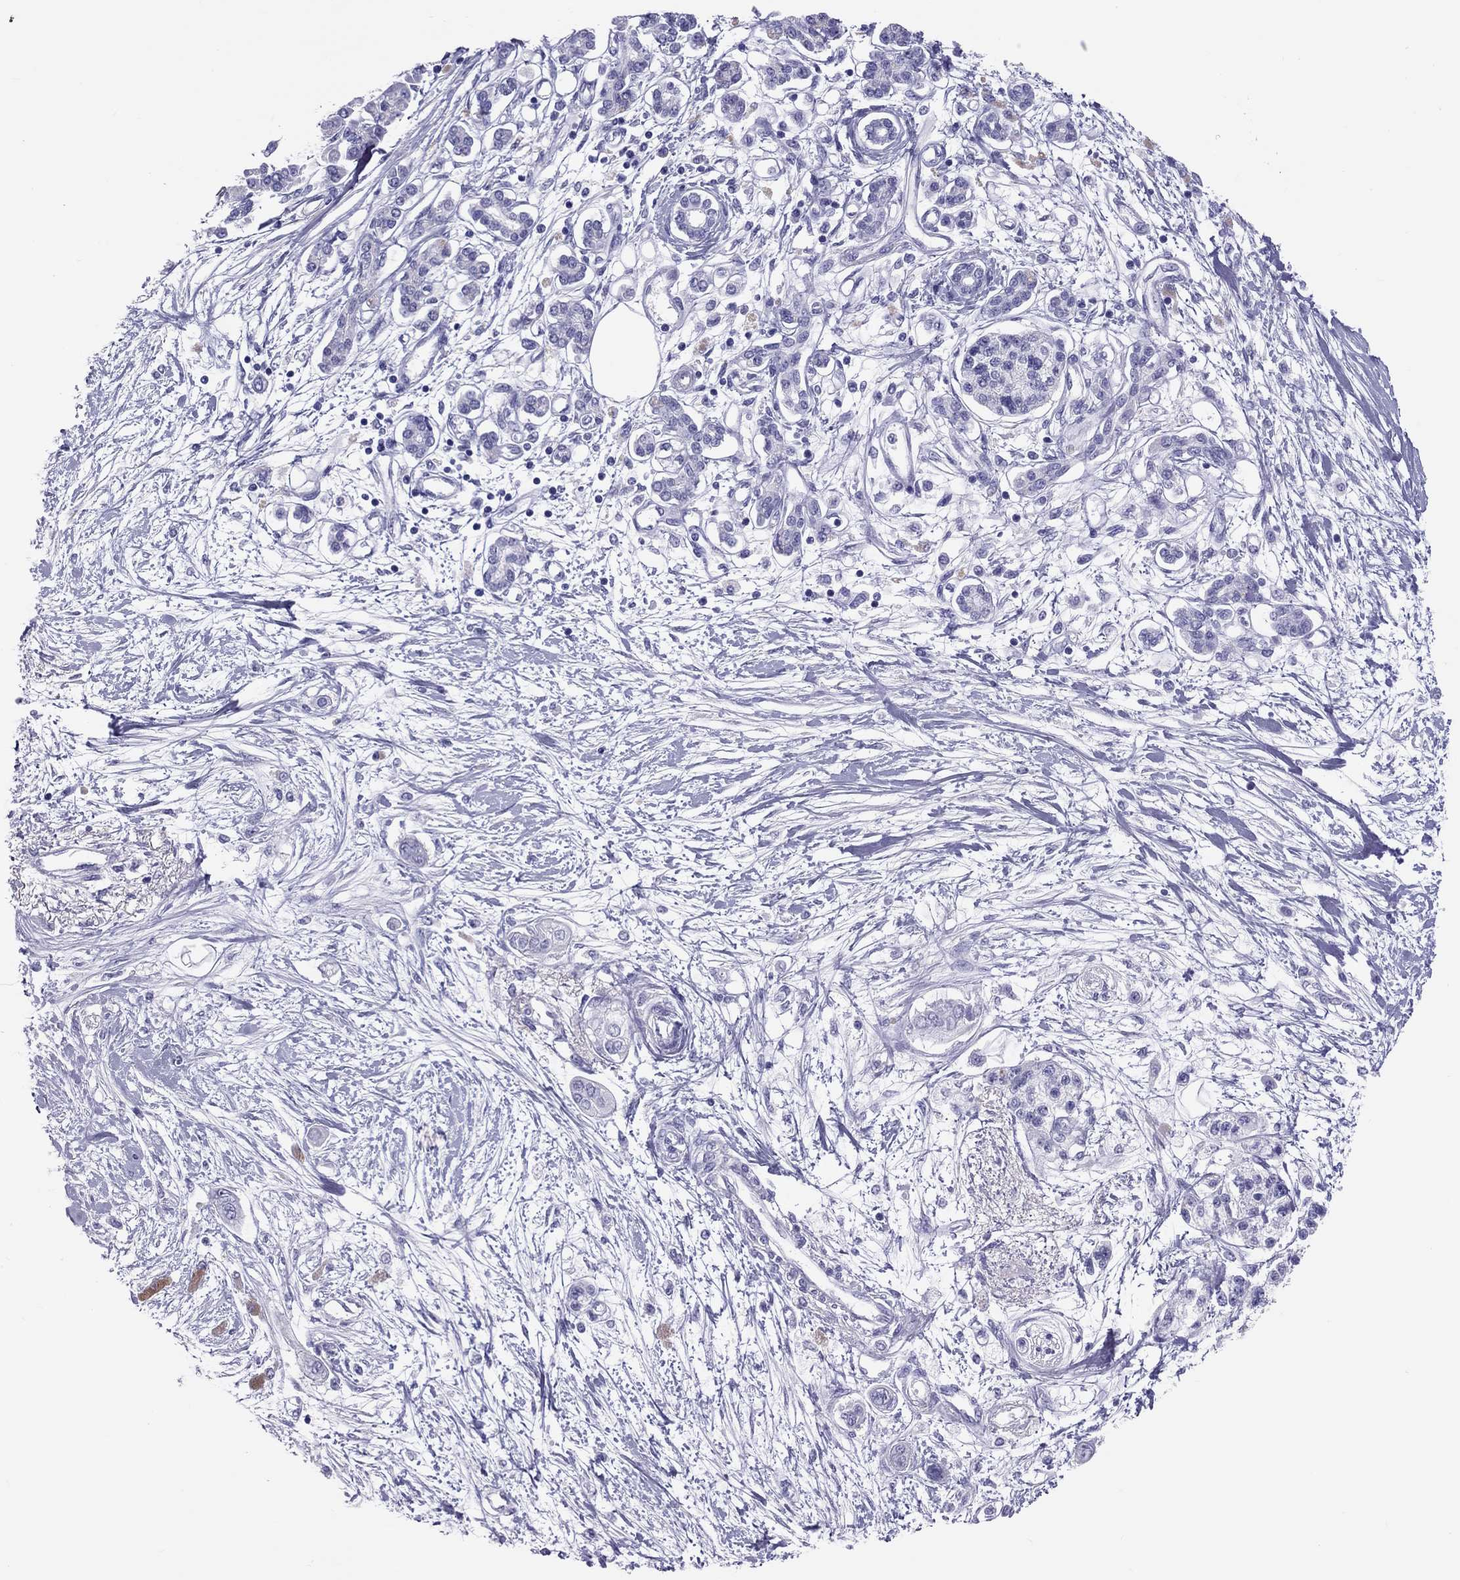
{"staining": {"intensity": "negative", "quantity": "none", "location": "none"}, "tissue": "pancreatic cancer", "cell_type": "Tumor cells", "image_type": "cancer", "snomed": [{"axis": "morphology", "description": "Adenocarcinoma, NOS"}, {"axis": "topography", "description": "Pancreas"}], "caption": "A high-resolution histopathology image shows immunohistochemistry (IHC) staining of adenocarcinoma (pancreatic), which shows no significant positivity in tumor cells.", "gene": "PSMB11", "patient": {"sex": "female", "age": 77}}